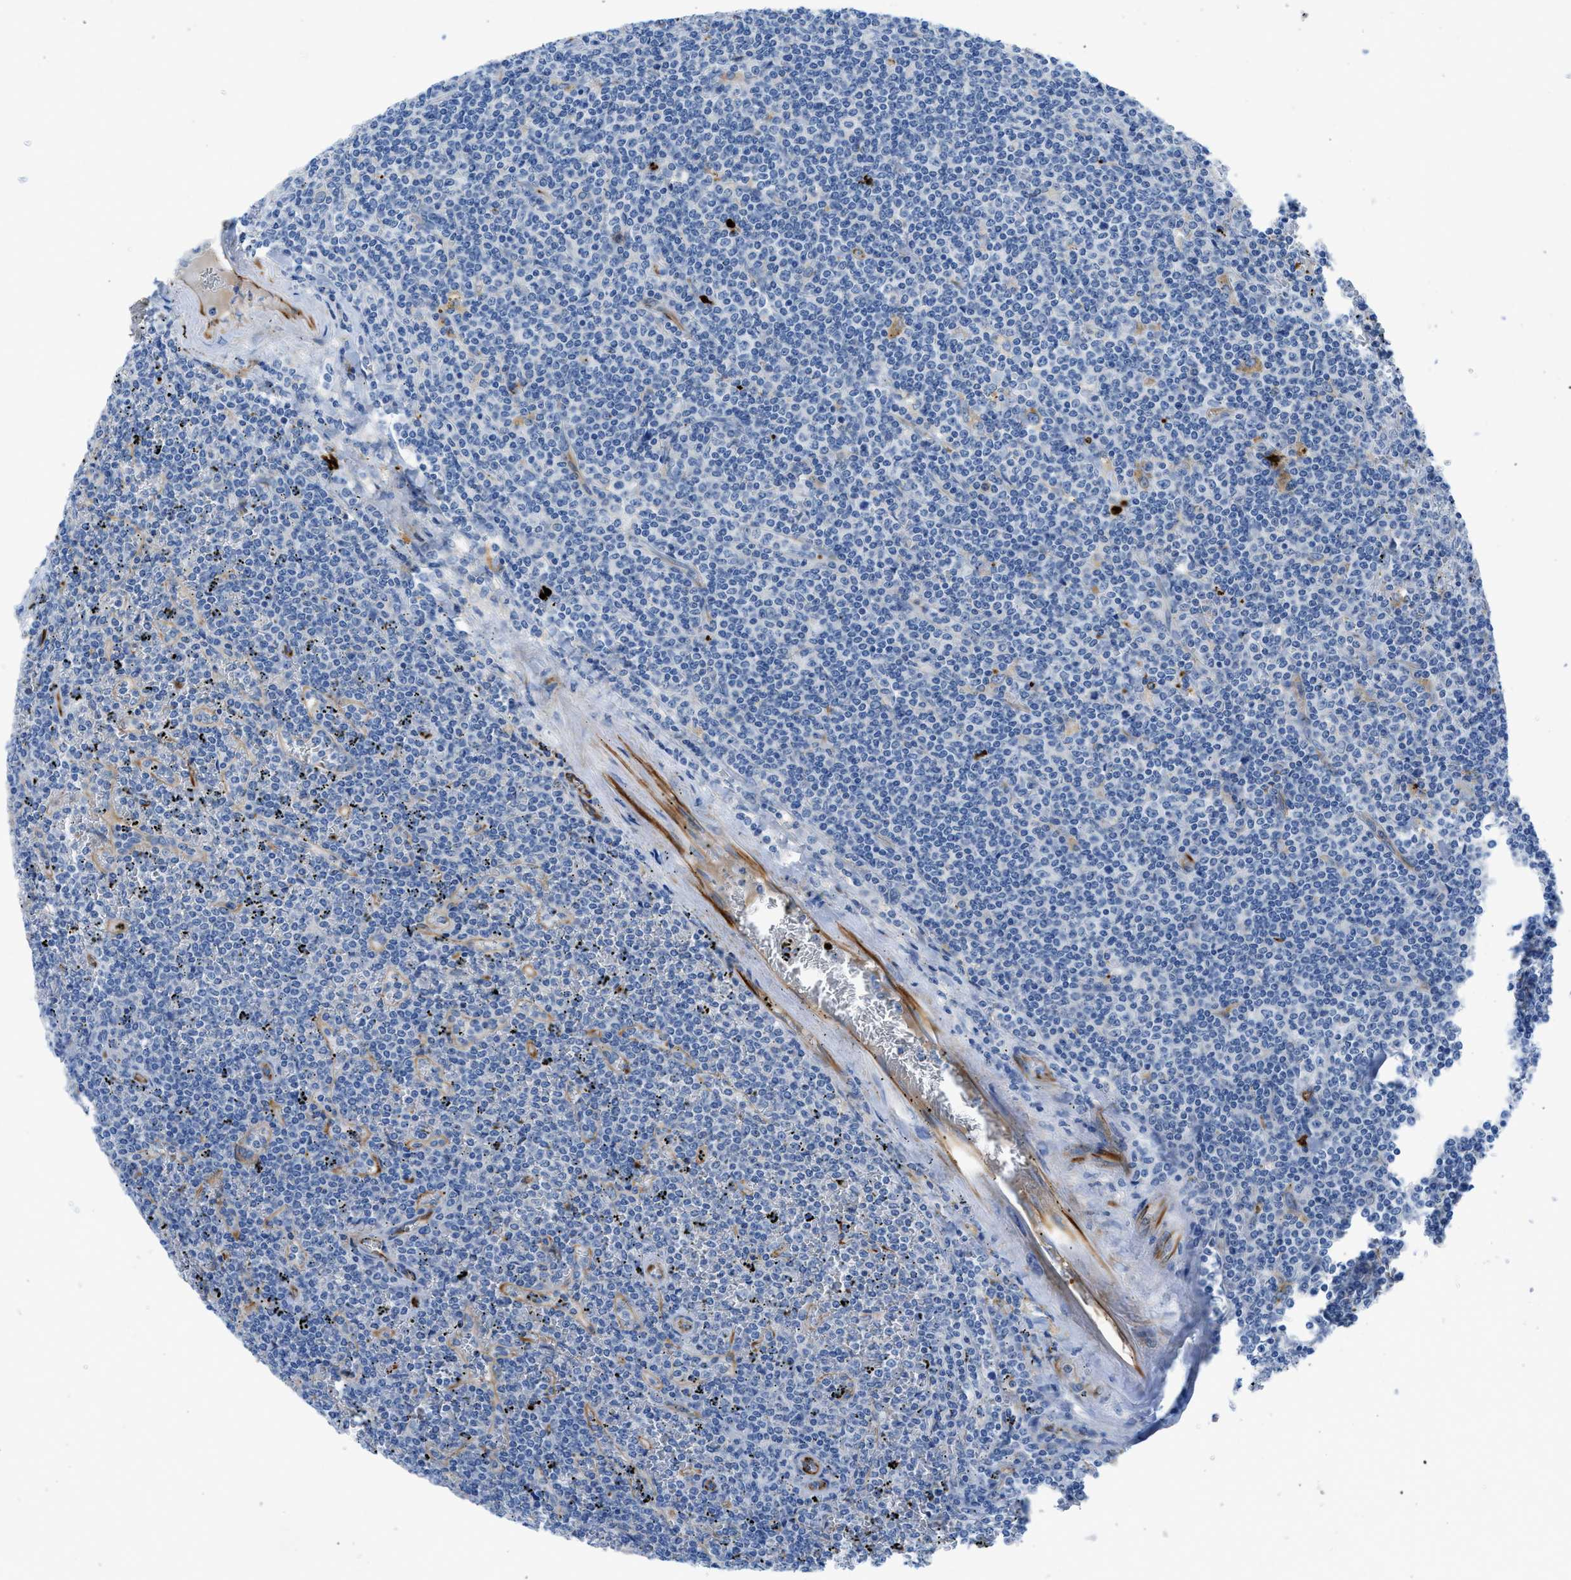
{"staining": {"intensity": "negative", "quantity": "none", "location": "none"}, "tissue": "lymphoma", "cell_type": "Tumor cells", "image_type": "cancer", "snomed": [{"axis": "morphology", "description": "Malignant lymphoma, non-Hodgkin's type, Low grade"}, {"axis": "topography", "description": "Spleen"}], "caption": "Lymphoma stained for a protein using immunohistochemistry (IHC) reveals no positivity tumor cells.", "gene": "XCR1", "patient": {"sex": "female", "age": 19}}